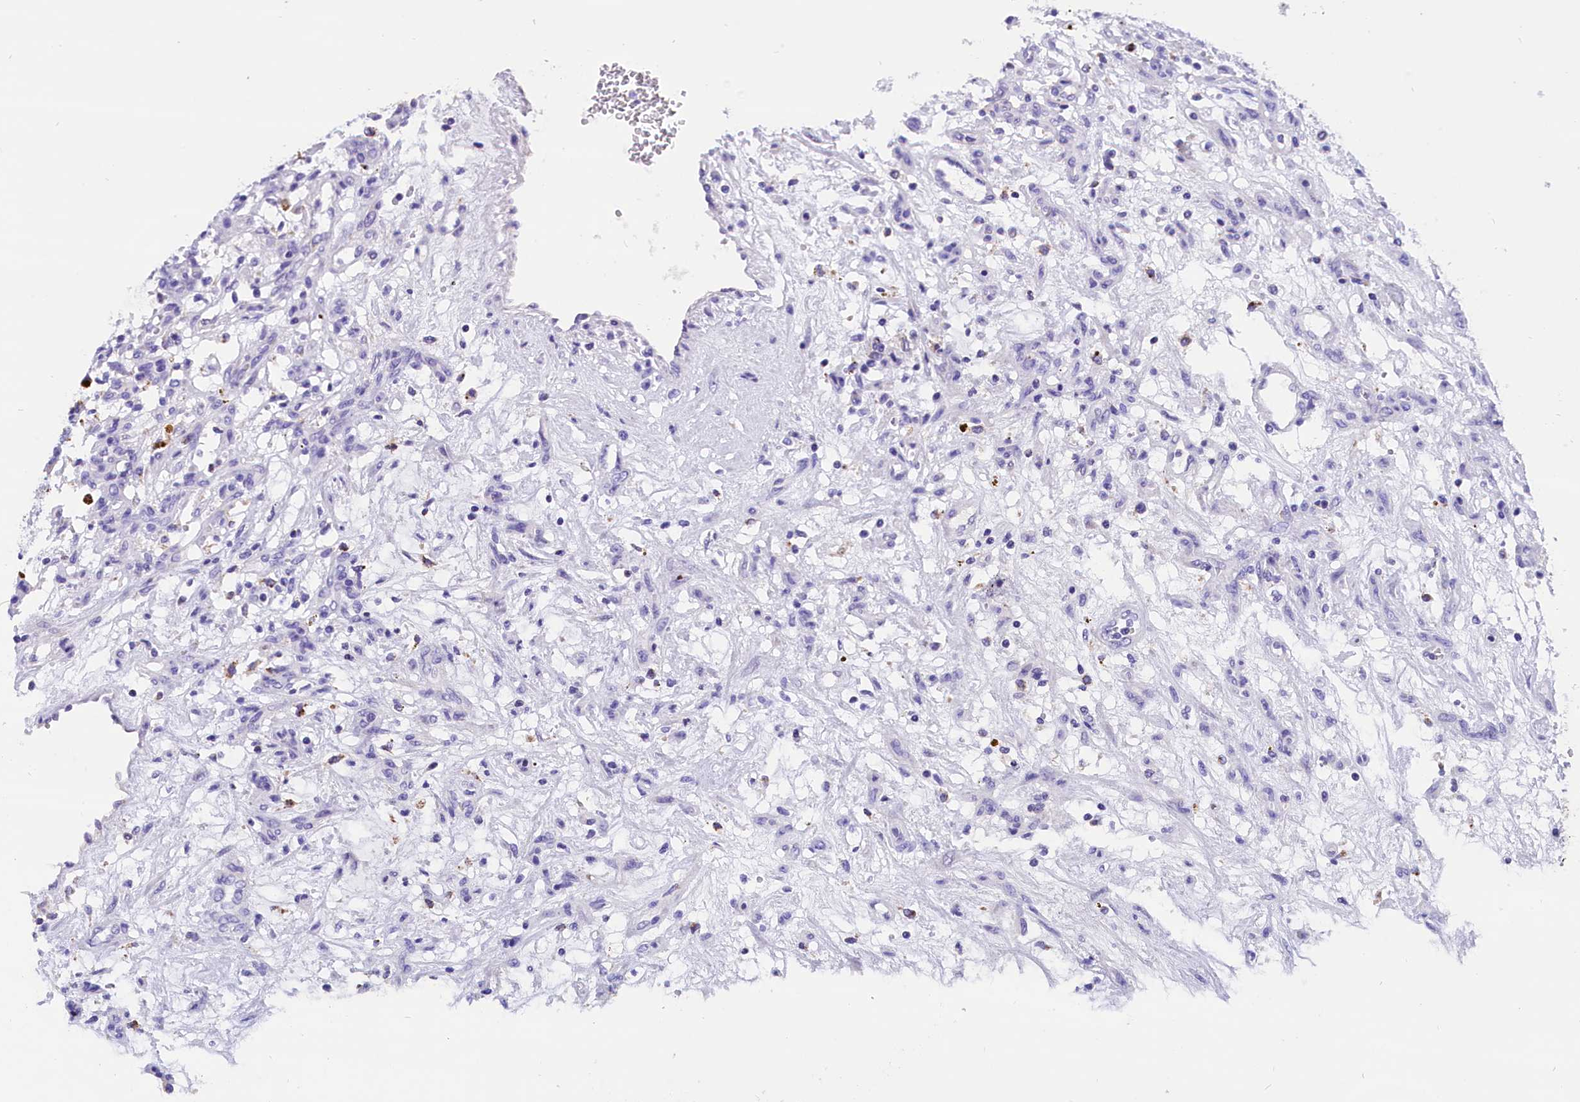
{"staining": {"intensity": "negative", "quantity": "none", "location": "none"}, "tissue": "renal cancer", "cell_type": "Tumor cells", "image_type": "cancer", "snomed": [{"axis": "morphology", "description": "Adenocarcinoma, NOS"}, {"axis": "topography", "description": "Kidney"}], "caption": "DAB (3,3'-diaminobenzidine) immunohistochemical staining of human renal adenocarcinoma demonstrates no significant expression in tumor cells. (Brightfield microscopy of DAB IHC at high magnification).", "gene": "ABAT", "patient": {"sex": "female", "age": 57}}